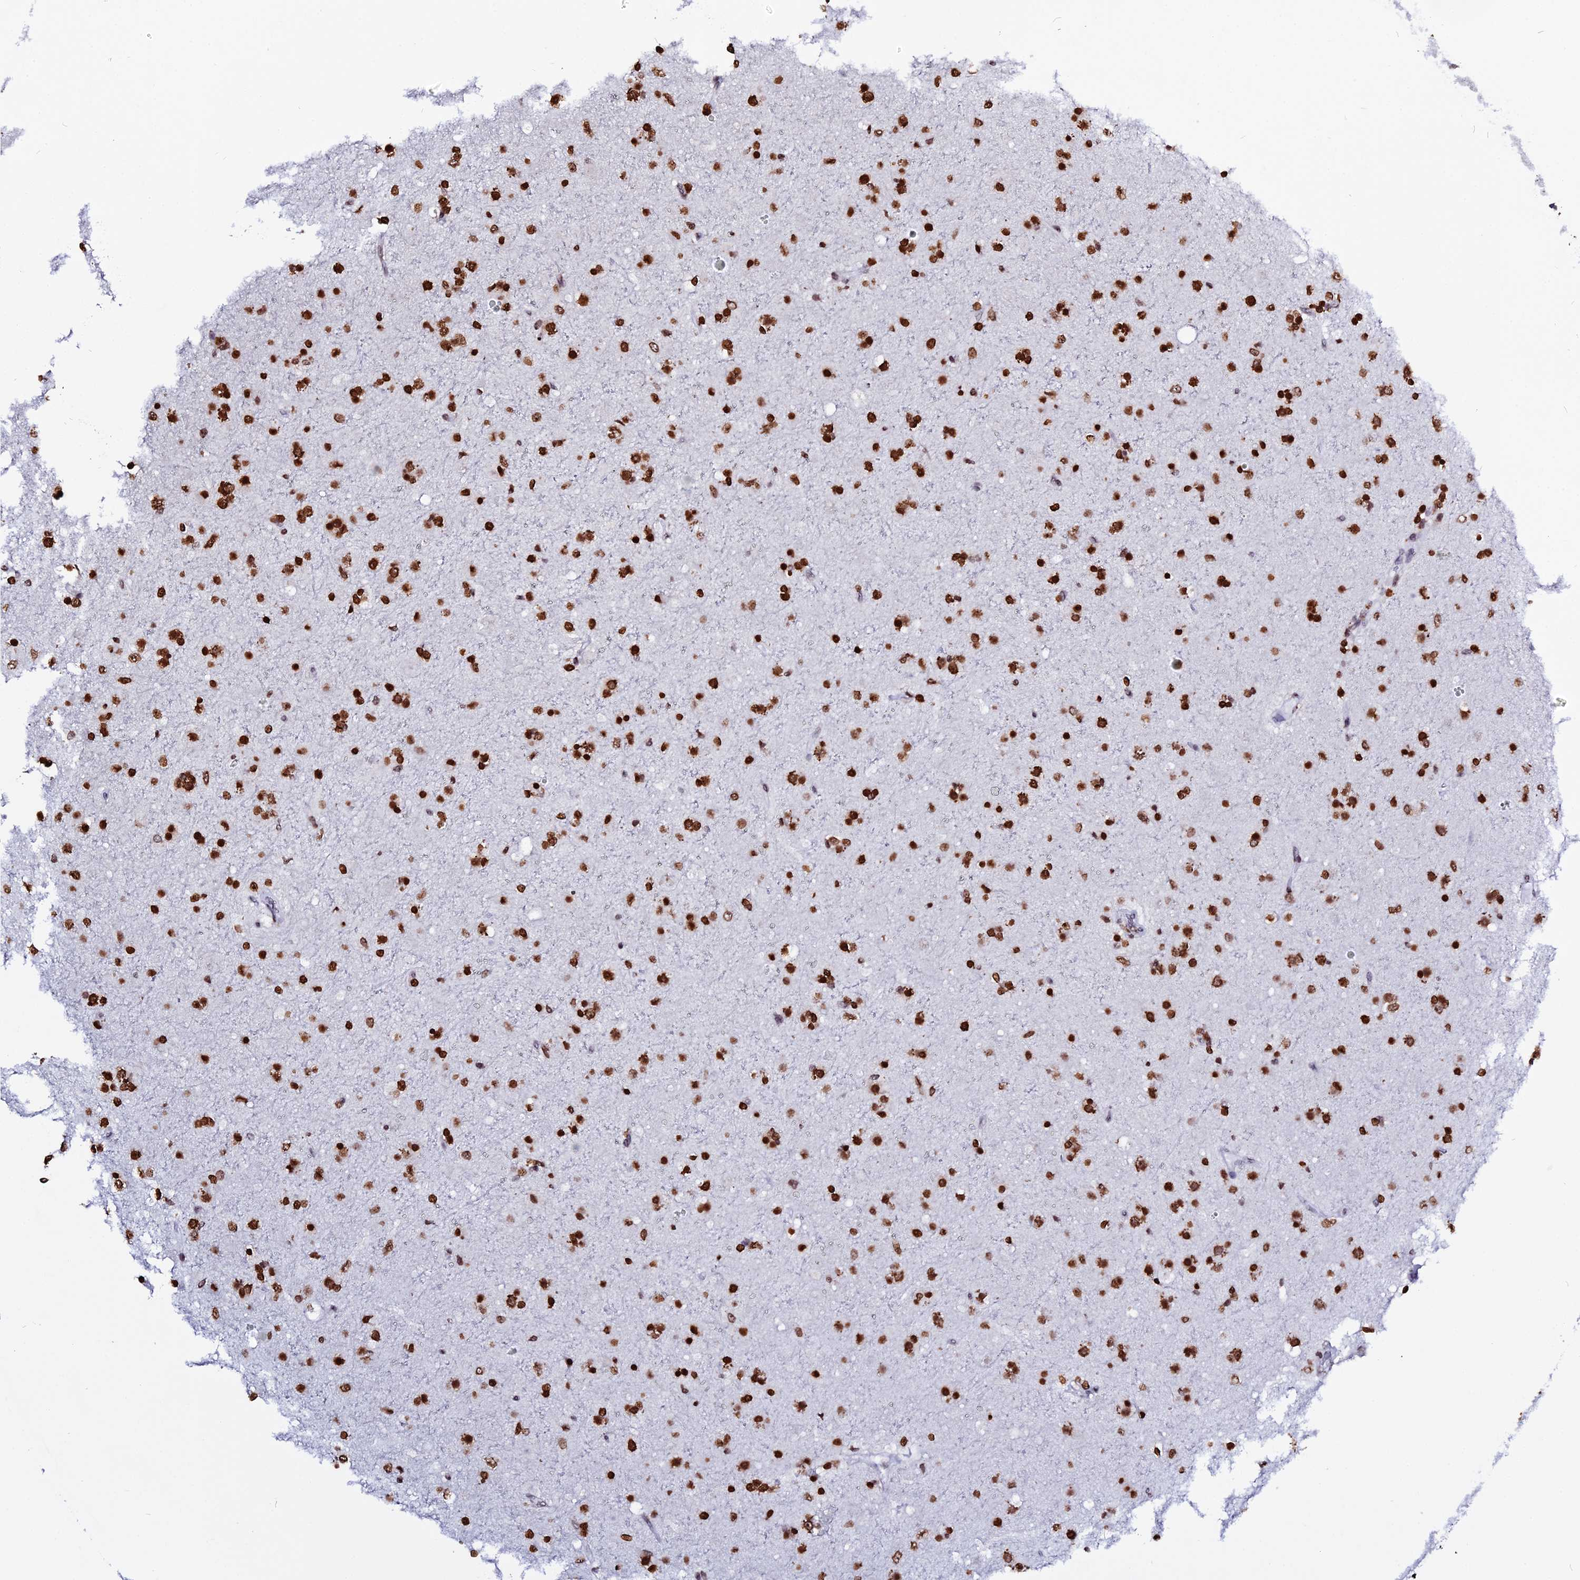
{"staining": {"intensity": "strong", "quantity": ">75%", "location": "nuclear"}, "tissue": "glioma", "cell_type": "Tumor cells", "image_type": "cancer", "snomed": [{"axis": "morphology", "description": "Glioma, malignant, Low grade"}, {"axis": "topography", "description": "Brain"}], "caption": "Strong nuclear staining for a protein is seen in approximately >75% of tumor cells of glioma using IHC.", "gene": "MACROH2A2", "patient": {"sex": "male", "age": 65}}